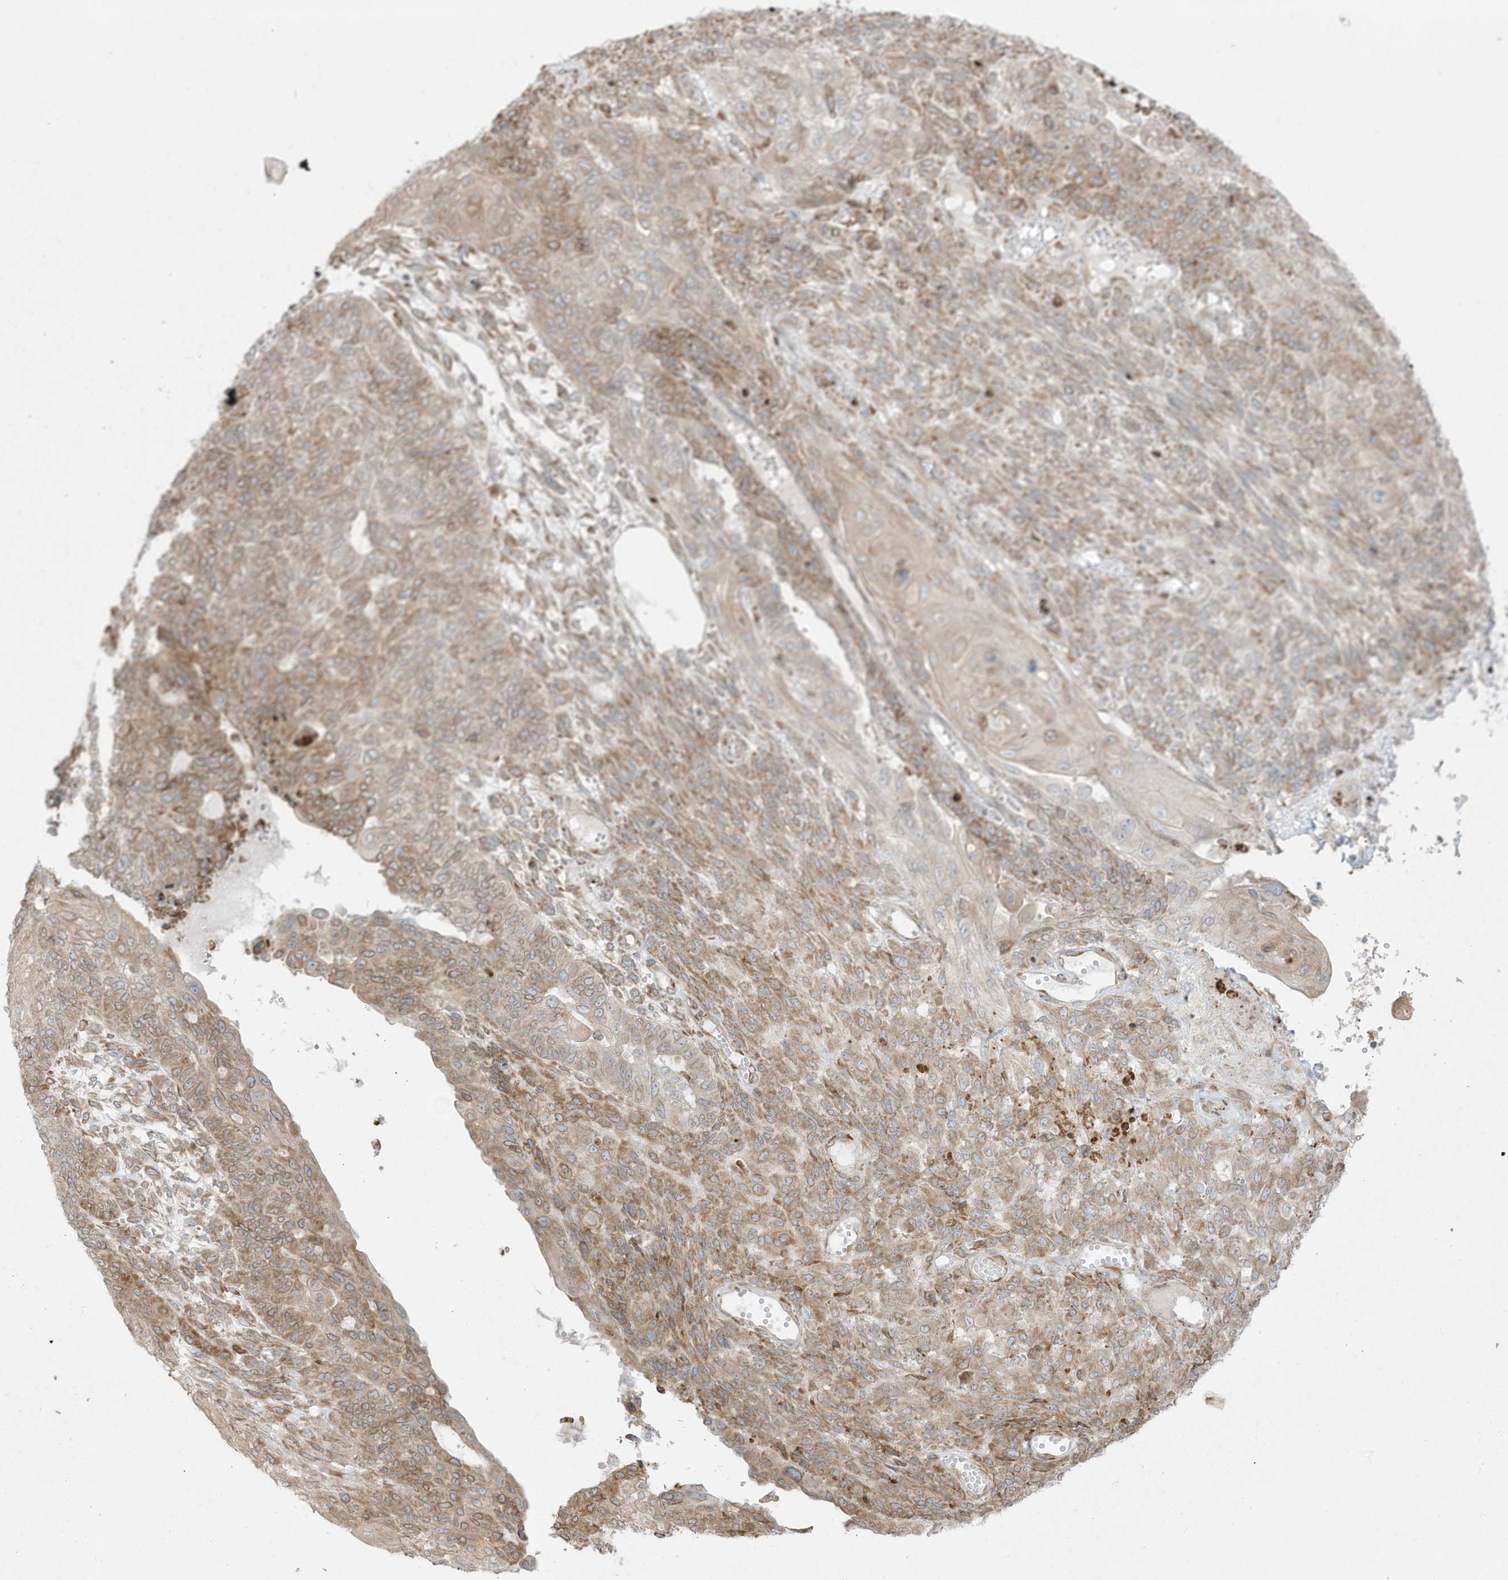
{"staining": {"intensity": "moderate", "quantity": ">75%", "location": "cytoplasmic/membranous"}, "tissue": "endometrial cancer", "cell_type": "Tumor cells", "image_type": "cancer", "snomed": [{"axis": "morphology", "description": "Adenocarcinoma, NOS"}, {"axis": "topography", "description": "Endometrium"}], "caption": "Immunohistochemistry staining of endometrial cancer (adenocarcinoma), which displays medium levels of moderate cytoplasmic/membranous staining in about >75% of tumor cells indicating moderate cytoplasmic/membranous protein expression. The staining was performed using DAB (brown) for protein detection and nuclei were counterstained in hematoxylin (blue).", "gene": "PTK6", "patient": {"sex": "female", "age": 32}}